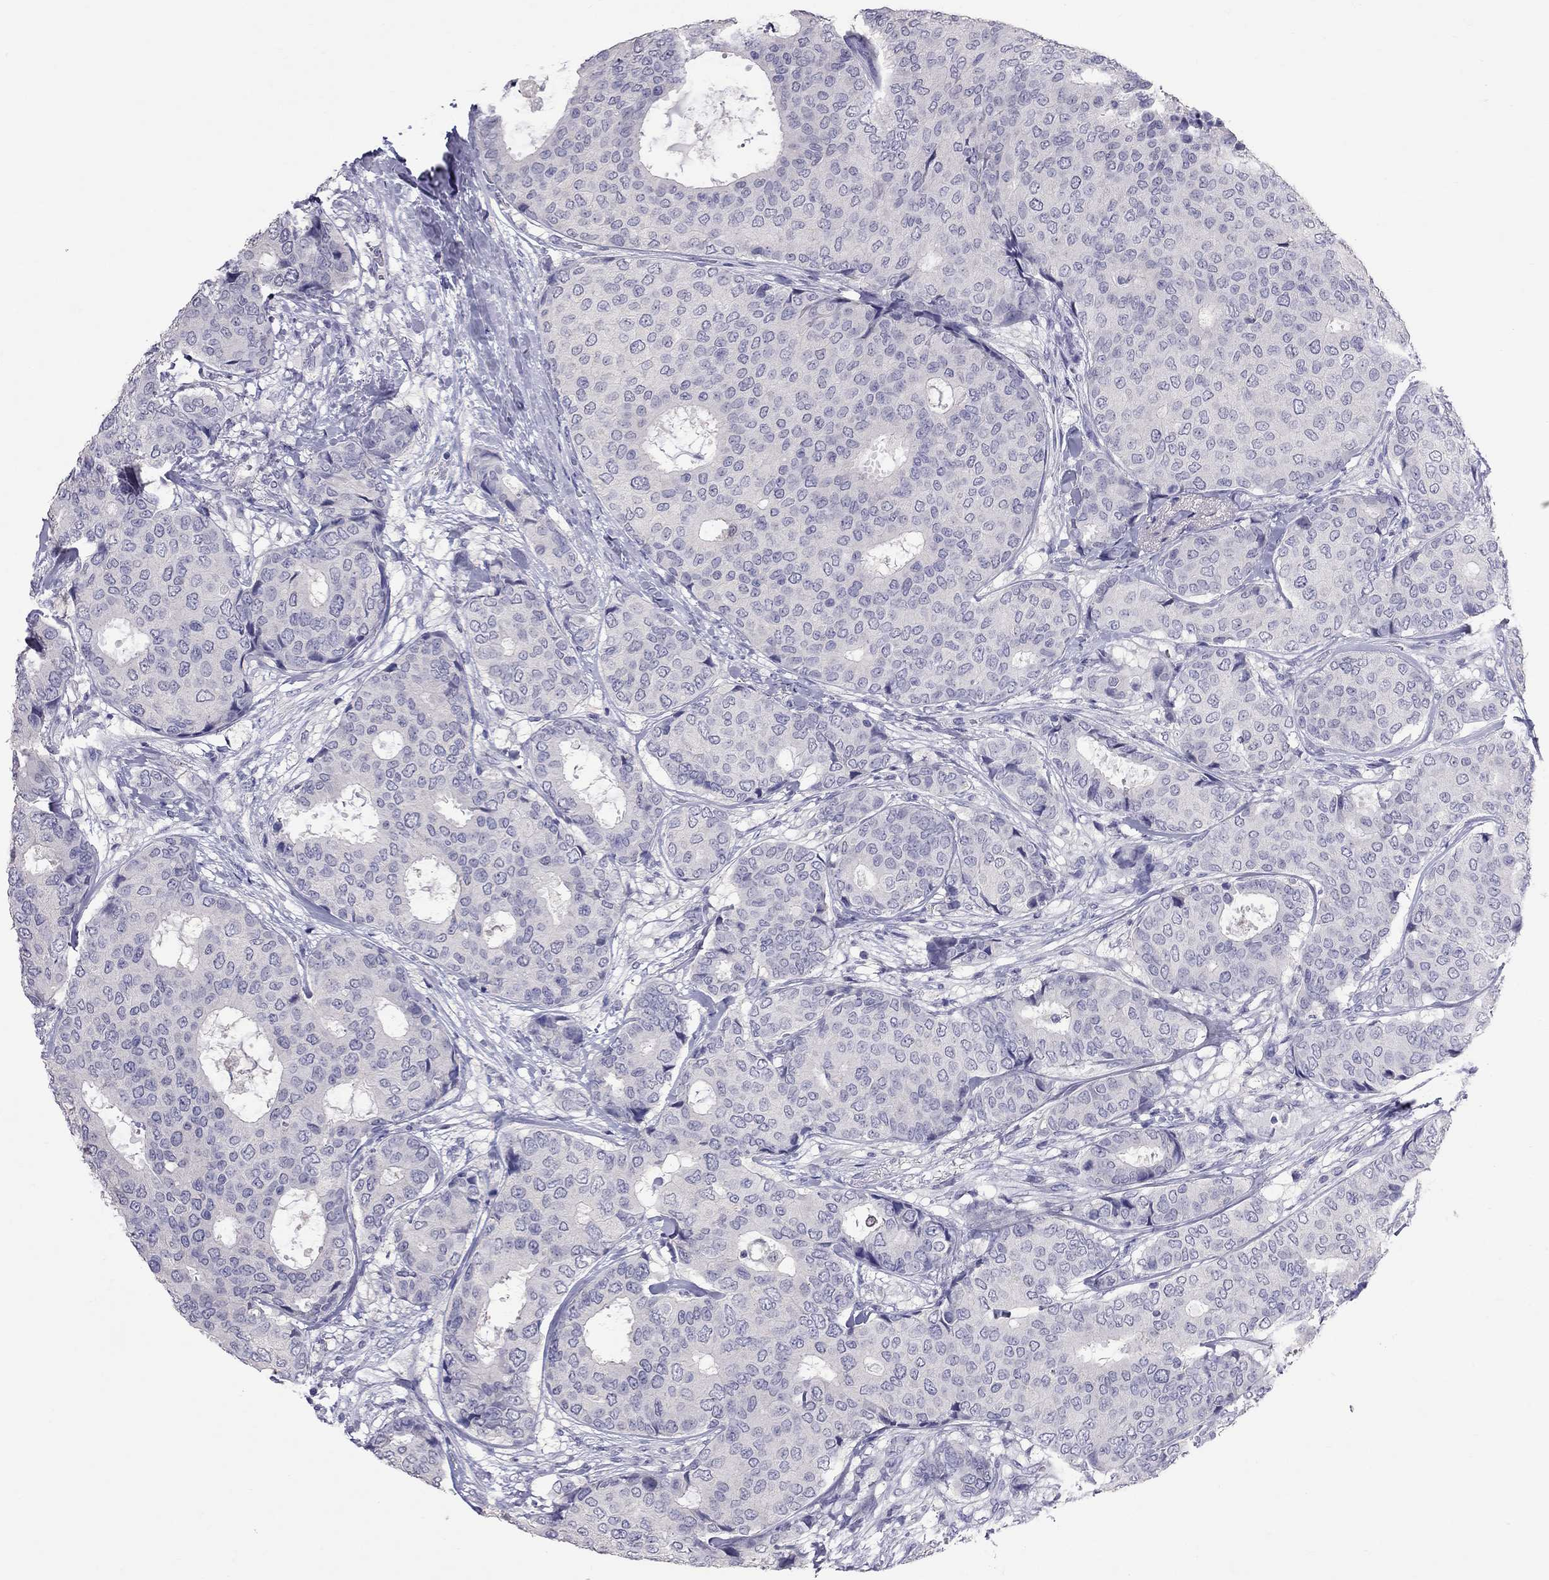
{"staining": {"intensity": "negative", "quantity": "none", "location": "none"}, "tissue": "breast cancer", "cell_type": "Tumor cells", "image_type": "cancer", "snomed": [{"axis": "morphology", "description": "Duct carcinoma"}, {"axis": "topography", "description": "Breast"}], "caption": "This is an immunohistochemistry image of breast cancer (infiltrating ductal carcinoma). There is no staining in tumor cells.", "gene": "CFAP91", "patient": {"sex": "female", "age": 75}}